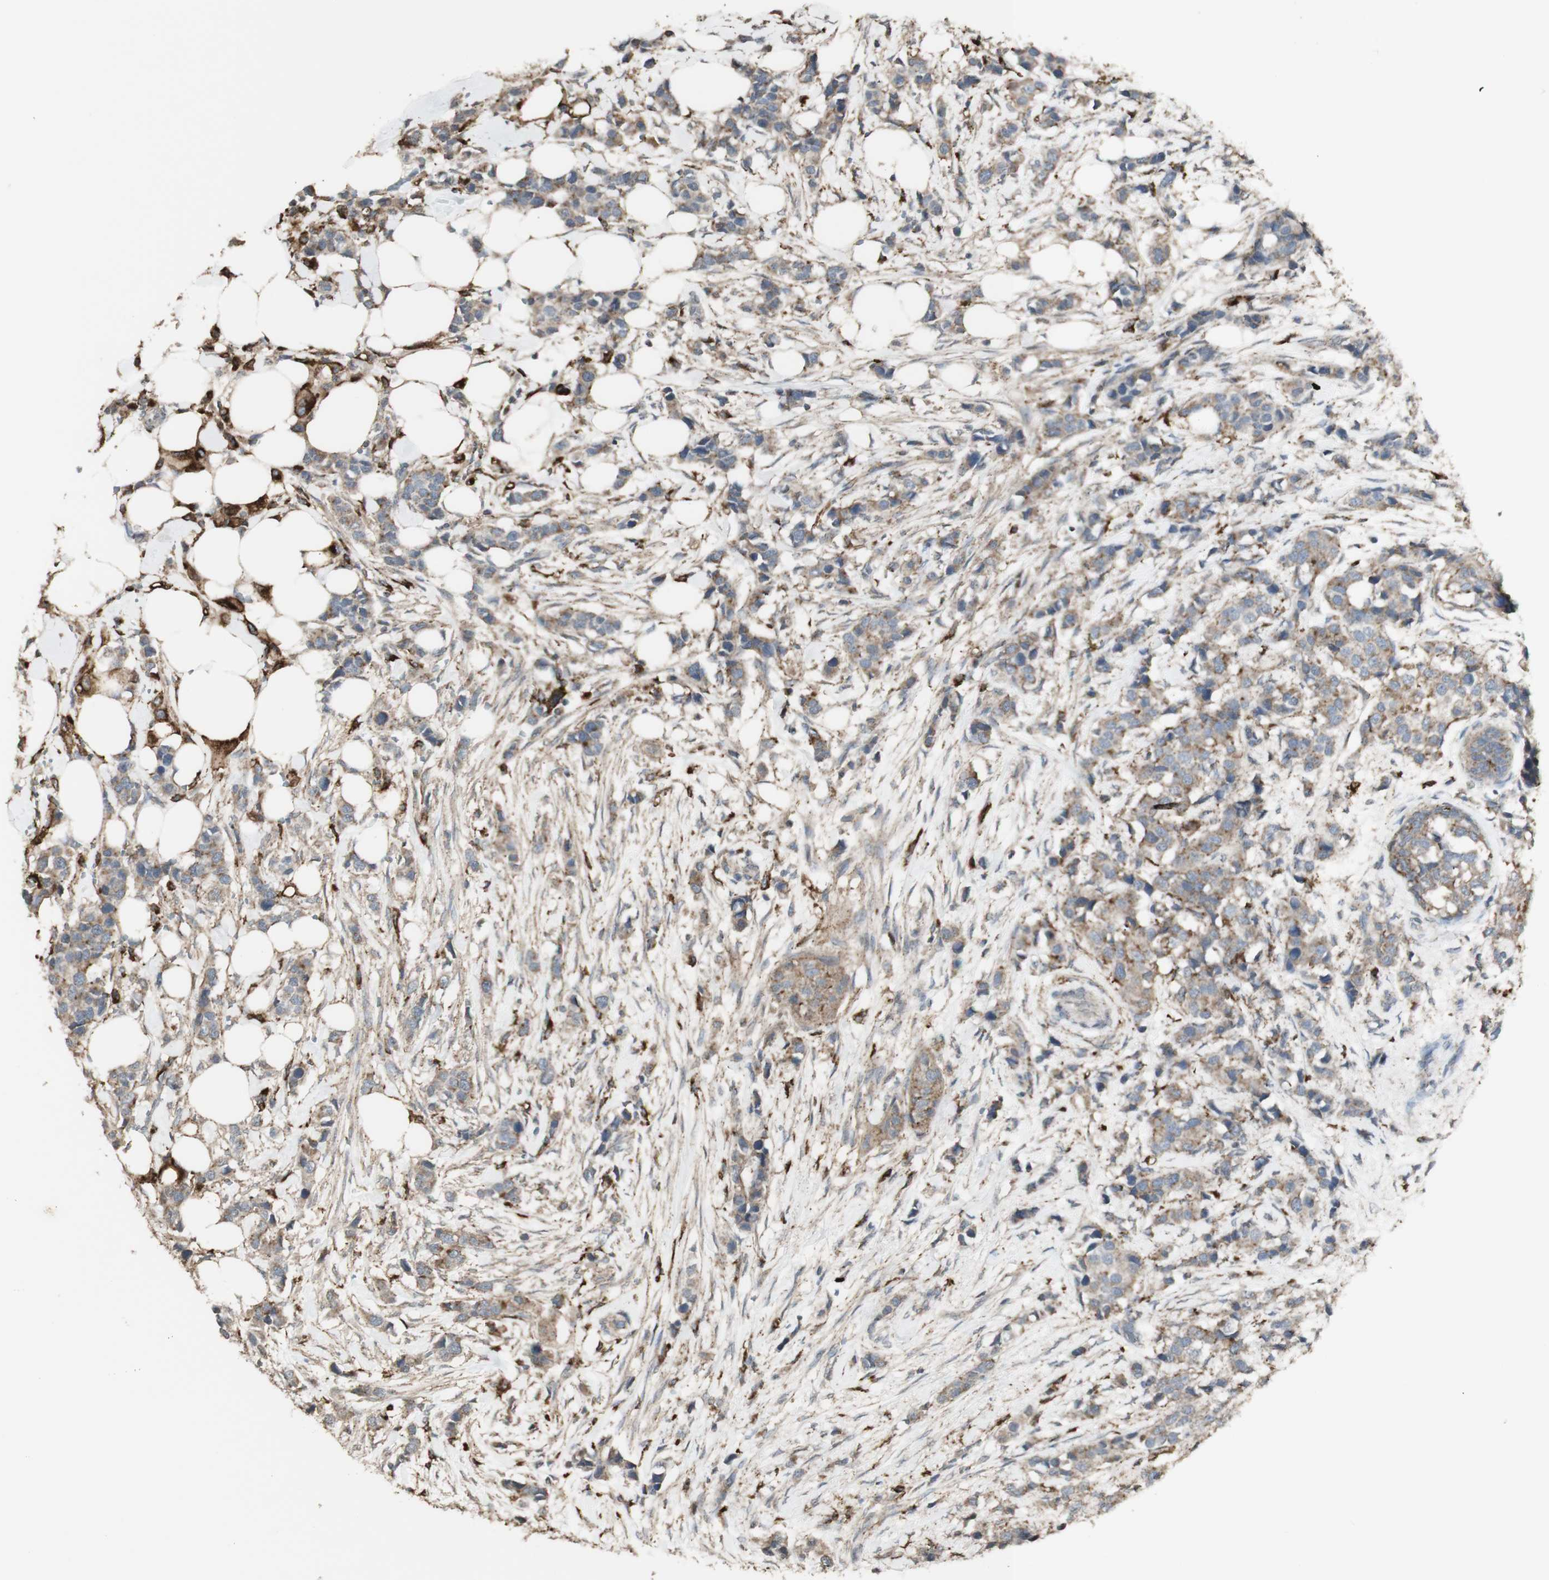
{"staining": {"intensity": "weak", "quantity": ">75%", "location": "cytoplasmic/membranous"}, "tissue": "breast cancer", "cell_type": "Tumor cells", "image_type": "cancer", "snomed": [{"axis": "morphology", "description": "Normal tissue, NOS"}, {"axis": "morphology", "description": "Duct carcinoma"}, {"axis": "topography", "description": "Breast"}], "caption": "A high-resolution image shows immunohistochemistry staining of intraductal carcinoma (breast), which reveals weak cytoplasmic/membranous expression in about >75% of tumor cells. The staining was performed using DAB, with brown indicating positive protein expression. Nuclei are stained blue with hematoxylin.", "gene": "ATP6V1E1", "patient": {"sex": "female", "age": 50}}